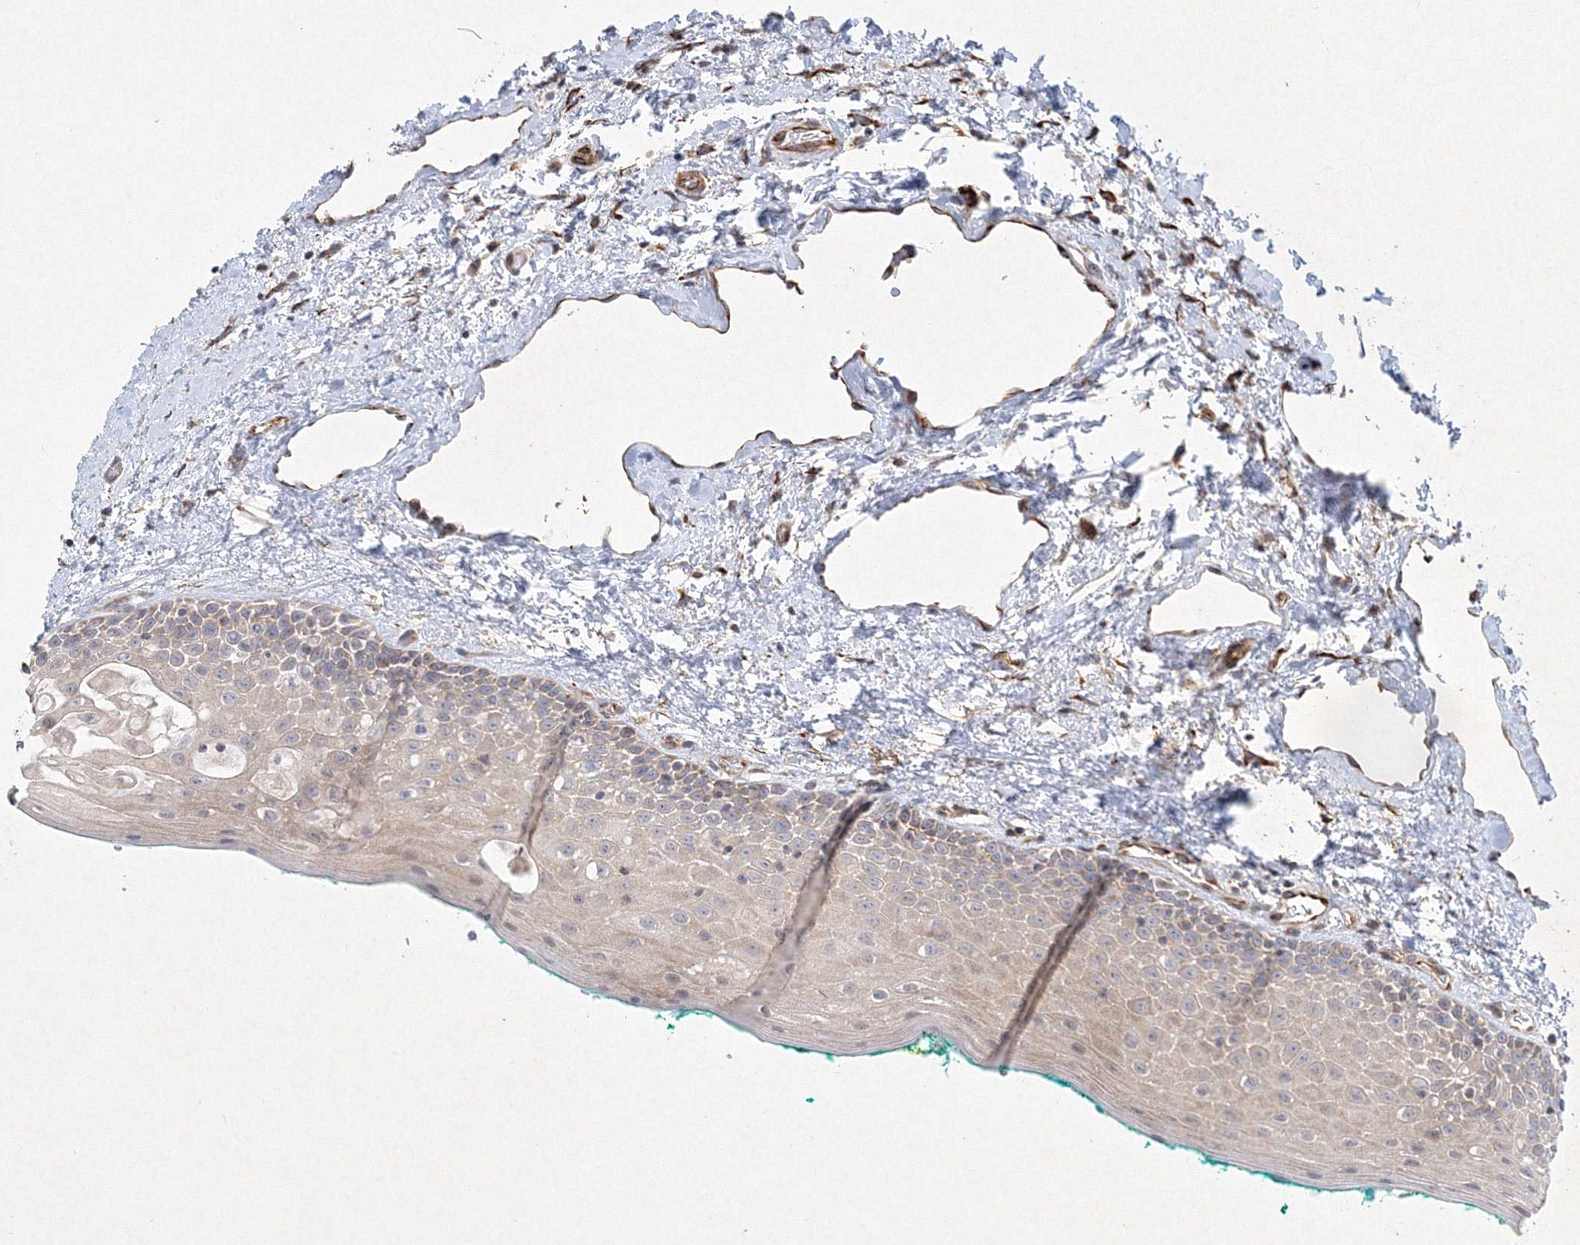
{"staining": {"intensity": "strong", "quantity": "<25%", "location": "cytoplasmic/membranous"}, "tissue": "oral mucosa", "cell_type": "Squamous epithelial cells", "image_type": "normal", "snomed": [{"axis": "morphology", "description": "Normal tissue, NOS"}, {"axis": "topography", "description": "Oral tissue"}], "caption": "Oral mucosa was stained to show a protein in brown. There is medium levels of strong cytoplasmic/membranous positivity in about <25% of squamous epithelial cells. The protein is stained brown, and the nuclei are stained in blue (DAB IHC with brightfield microscopy, high magnification).", "gene": "WDR49", "patient": {"sex": "female", "age": 70}}